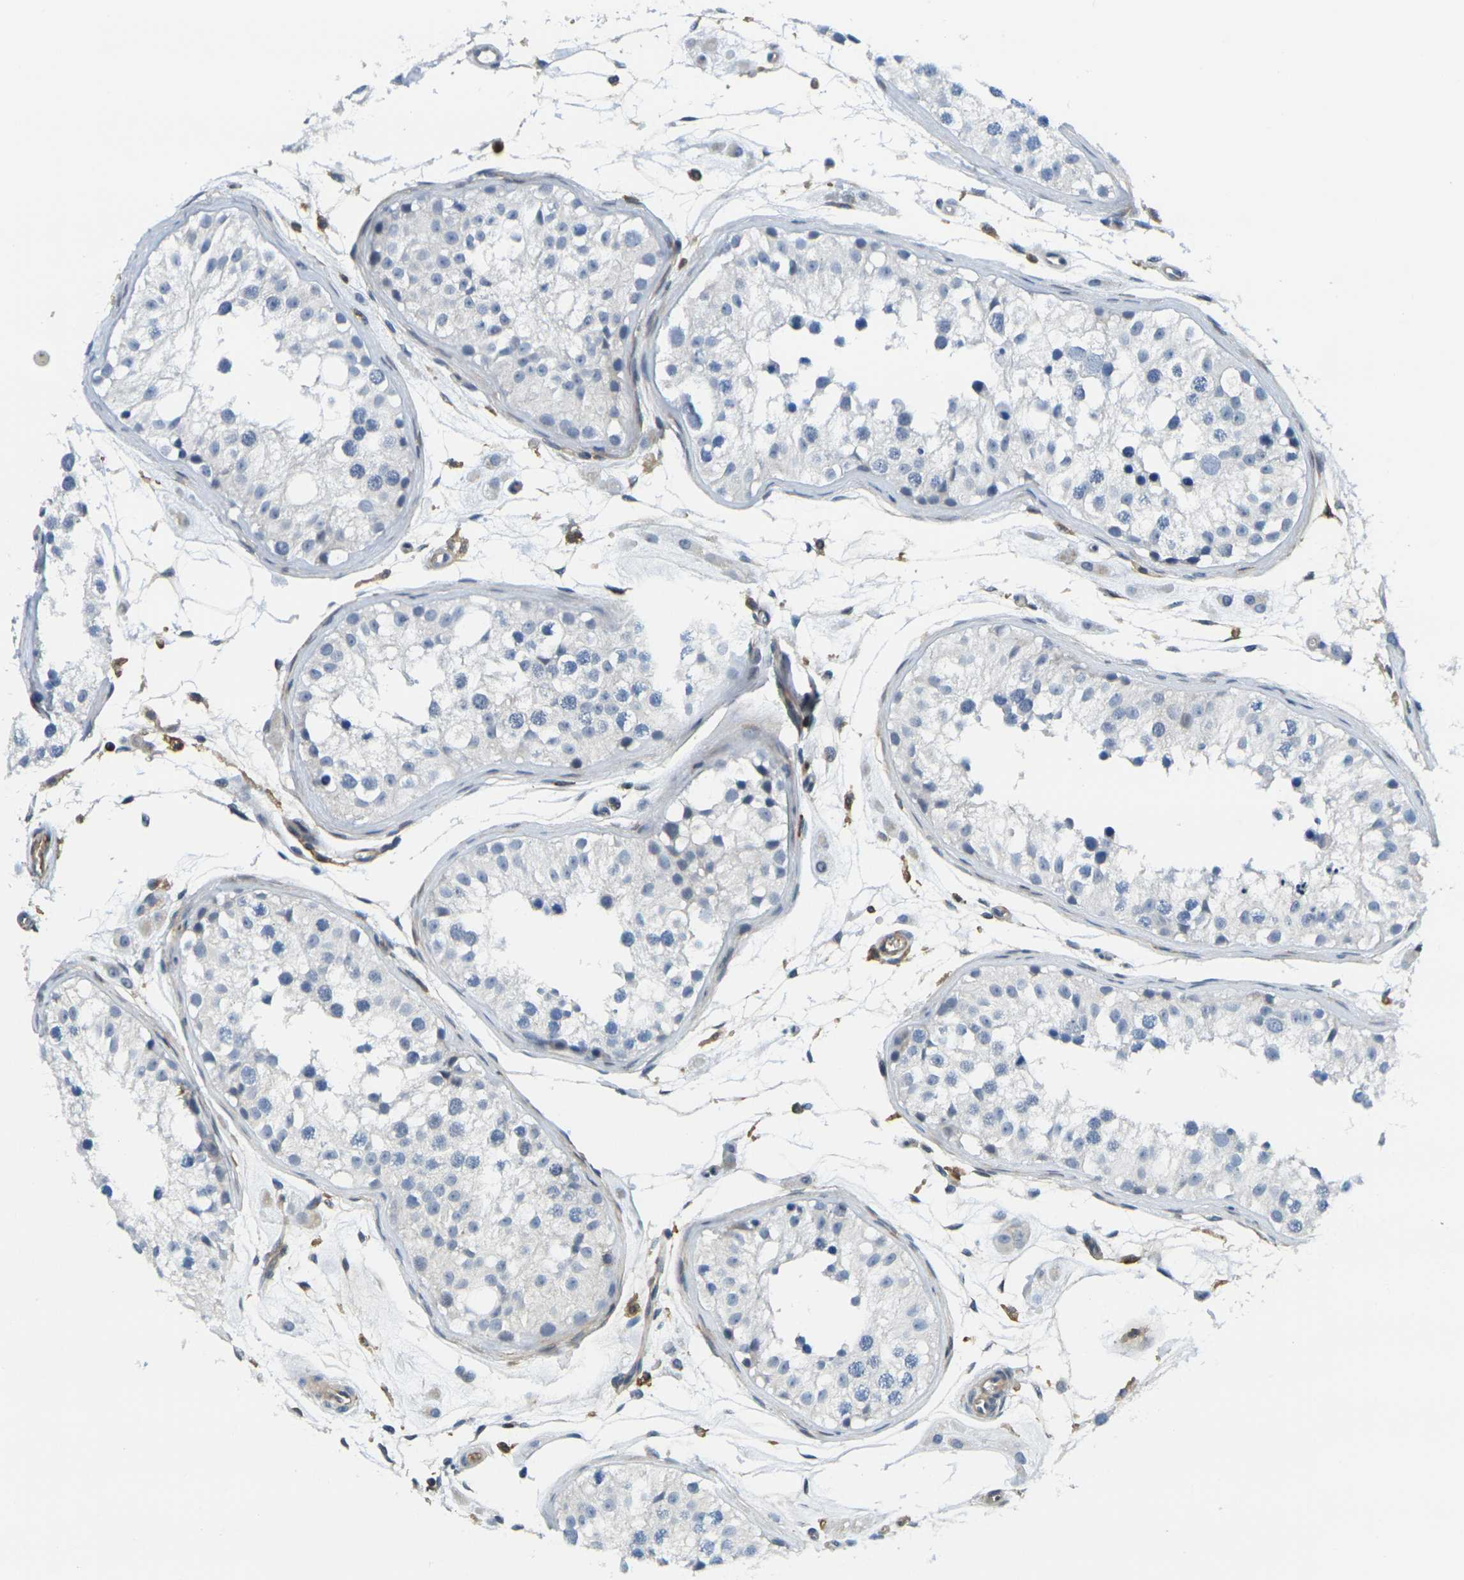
{"staining": {"intensity": "negative", "quantity": "none", "location": "none"}, "tissue": "testis", "cell_type": "Cells in seminiferous ducts", "image_type": "normal", "snomed": [{"axis": "morphology", "description": "Normal tissue, NOS"}, {"axis": "morphology", "description": "Adenocarcinoma, metastatic, NOS"}, {"axis": "topography", "description": "Testis"}], "caption": "DAB immunohistochemical staining of normal testis exhibits no significant positivity in cells in seminiferous ducts.", "gene": "LASP1", "patient": {"sex": "male", "age": 26}}